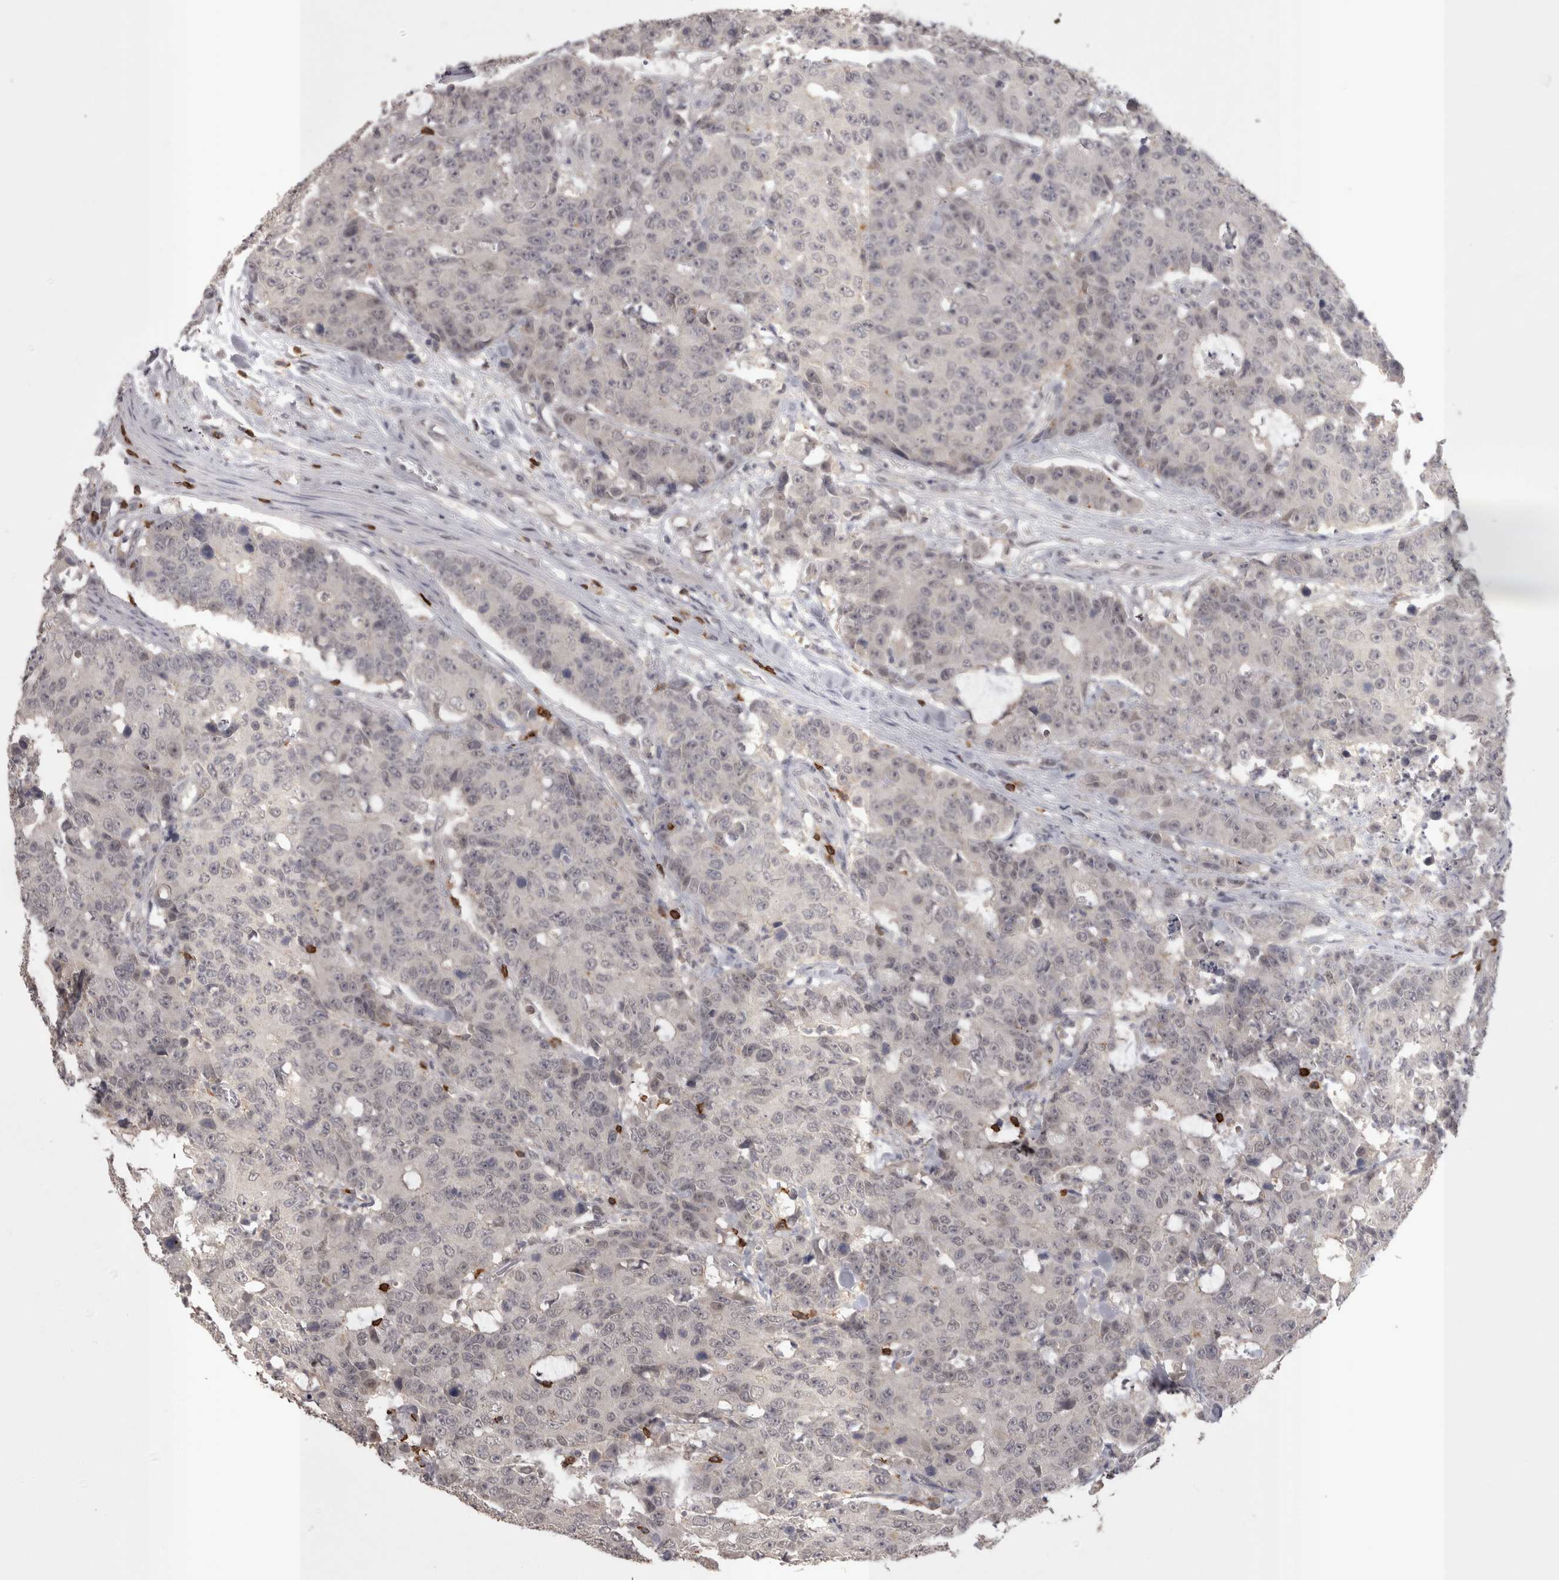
{"staining": {"intensity": "negative", "quantity": "none", "location": "none"}, "tissue": "colorectal cancer", "cell_type": "Tumor cells", "image_type": "cancer", "snomed": [{"axis": "morphology", "description": "Adenocarcinoma, NOS"}, {"axis": "topography", "description": "Colon"}], "caption": "This is a photomicrograph of immunohistochemistry (IHC) staining of colorectal adenocarcinoma, which shows no staining in tumor cells. Nuclei are stained in blue.", "gene": "SKAP1", "patient": {"sex": "female", "age": 86}}